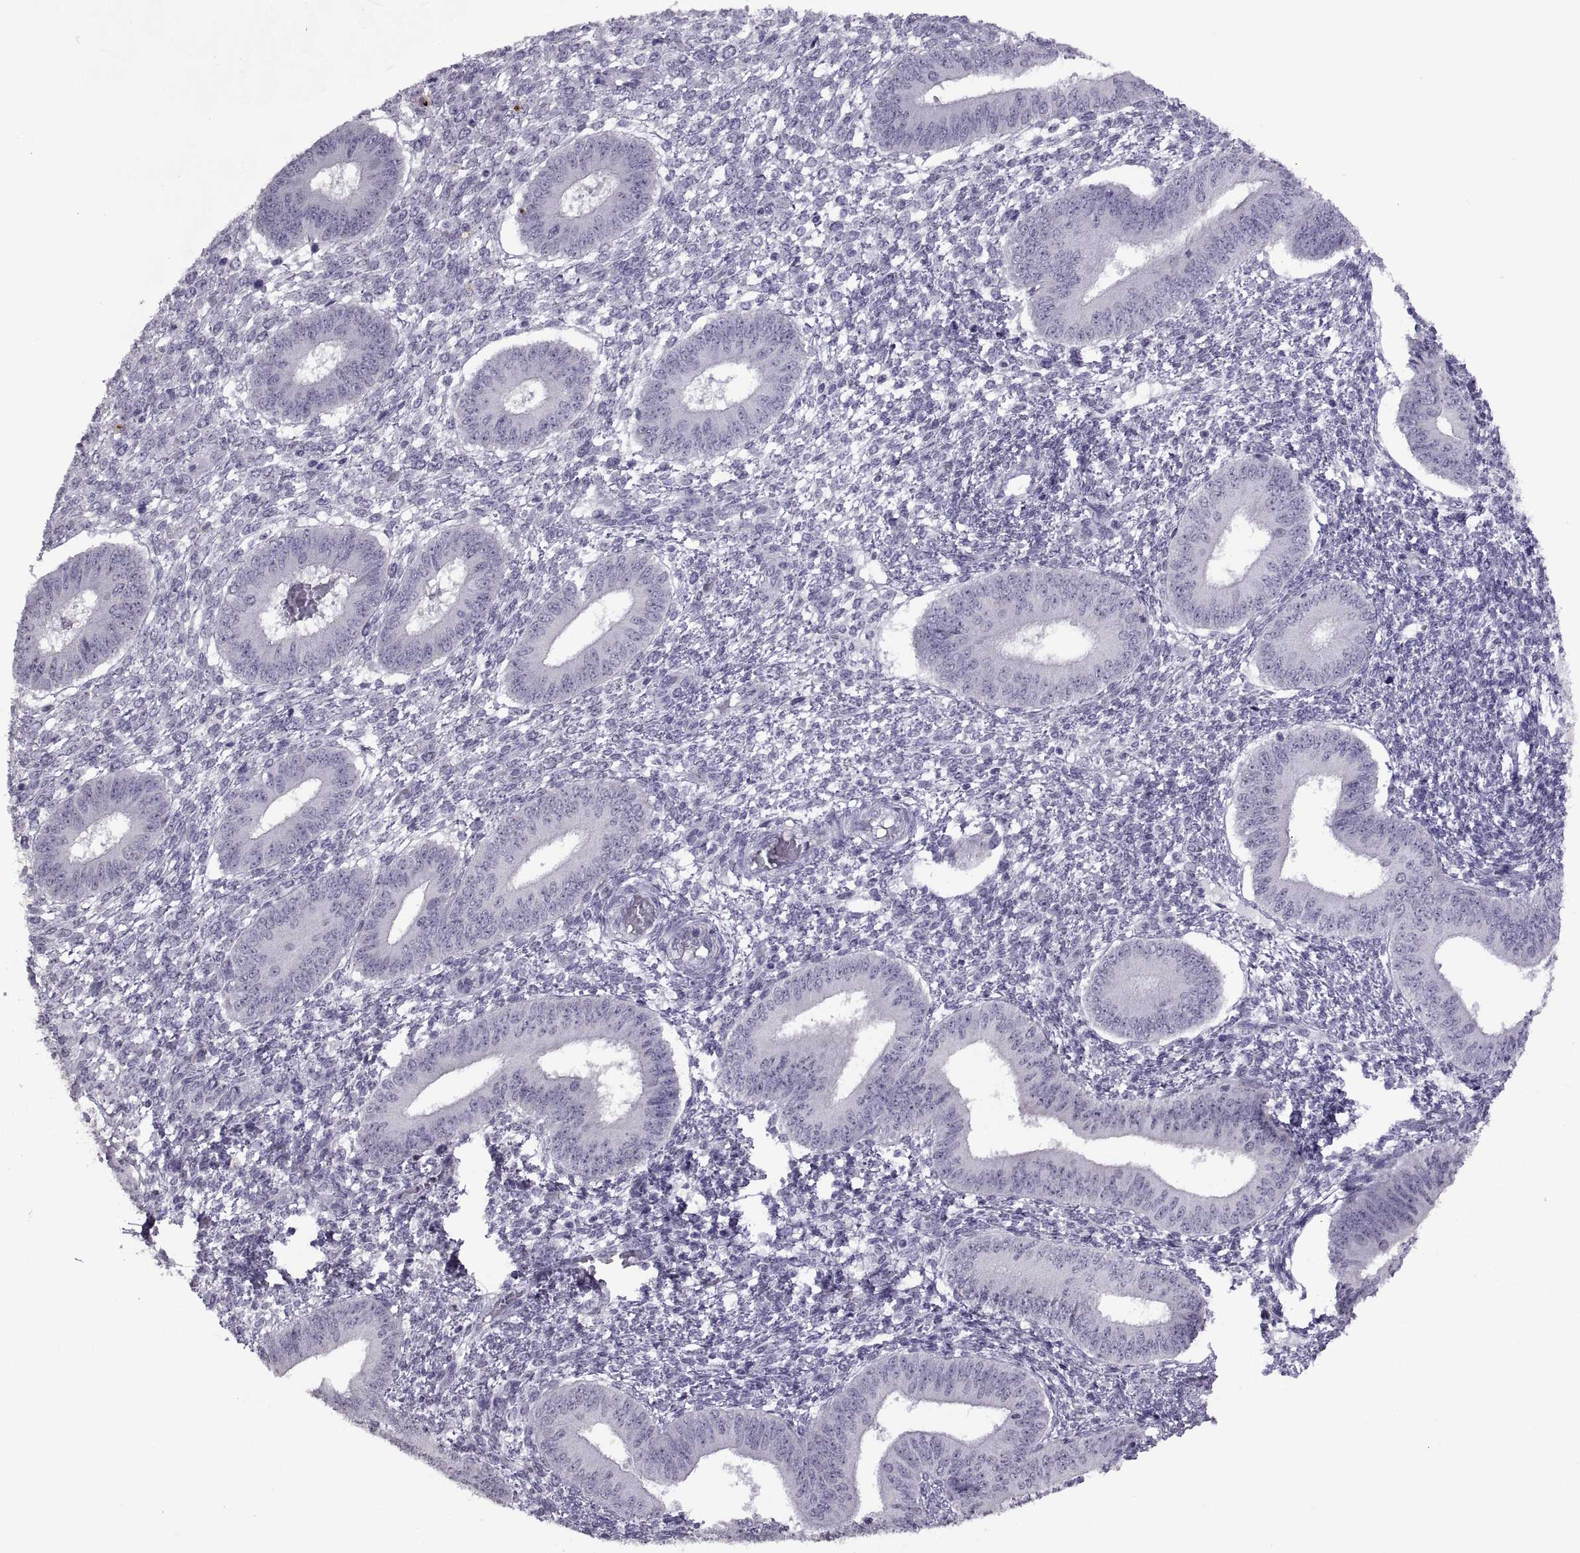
{"staining": {"intensity": "negative", "quantity": "none", "location": "none"}, "tissue": "endometrium", "cell_type": "Cells in endometrial stroma", "image_type": "normal", "snomed": [{"axis": "morphology", "description": "Normal tissue, NOS"}, {"axis": "topography", "description": "Endometrium"}], "caption": "A photomicrograph of endometrium stained for a protein reveals no brown staining in cells in endometrial stroma. (Immunohistochemistry (ihc), brightfield microscopy, high magnification).", "gene": "ASIC2", "patient": {"sex": "female", "age": 42}}